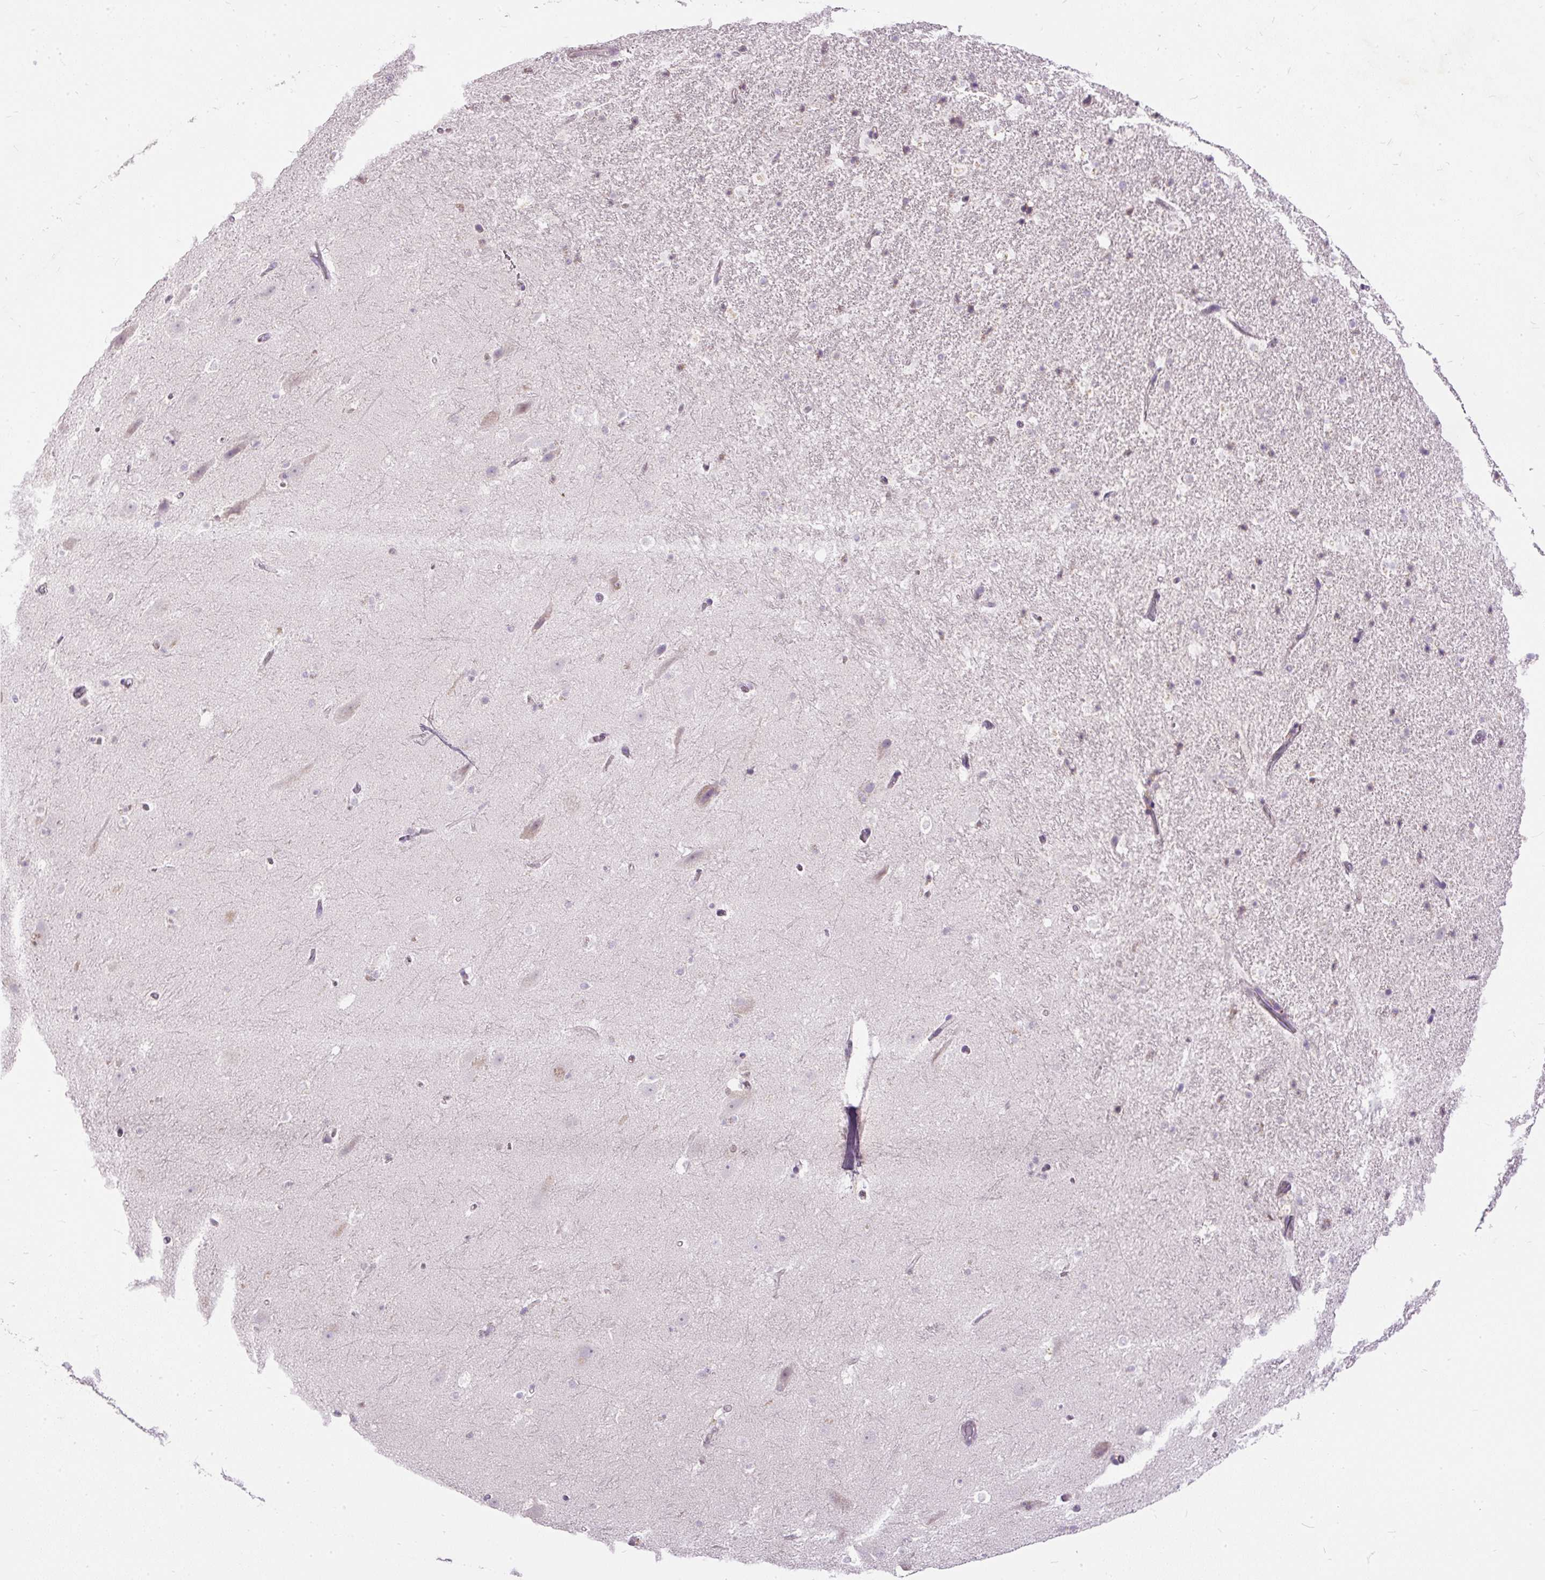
{"staining": {"intensity": "negative", "quantity": "none", "location": "none"}, "tissue": "hippocampus", "cell_type": "Glial cells", "image_type": "normal", "snomed": [{"axis": "morphology", "description": "Normal tissue, NOS"}, {"axis": "topography", "description": "Hippocampus"}], "caption": "IHC of unremarkable human hippocampus demonstrates no positivity in glial cells.", "gene": "KRTAP20", "patient": {"sex": "male", "age": 37}}